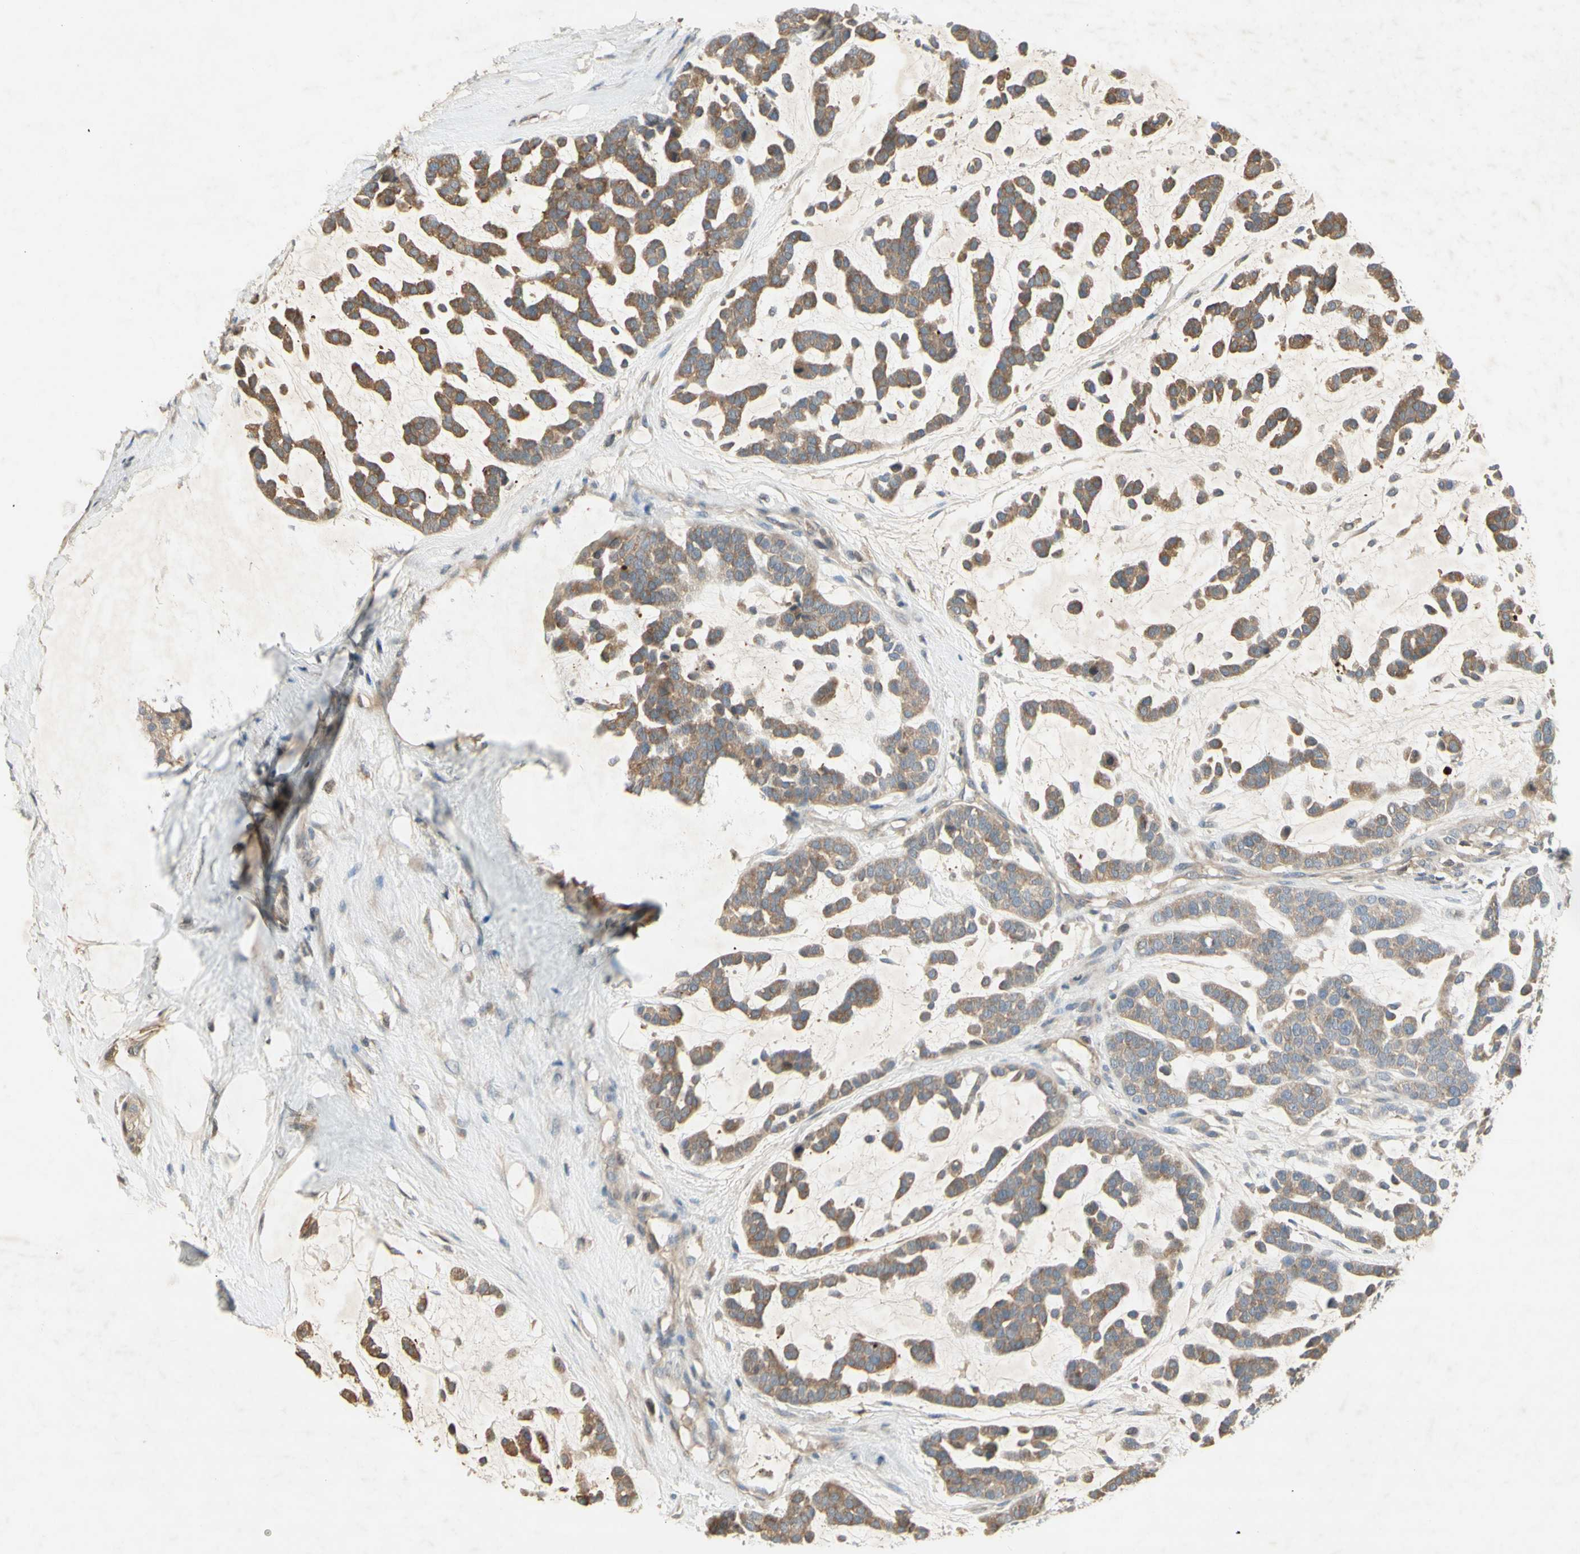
{"staining": {"intensity": "moderate", "quantity": ">75%", "location": "cytoplasmic/membranous"}, "tissue": "head and neck cancer", "cell_type": "Tumor cells", "image_type": "cancer", "snomed": [{"axis": "morphology", "description": "Adenocarcinoma, NOS"}, {"axis": "morphology", "description": "Adenoma, NOS"}, {"axis": "topography", "description": "Head-Neck"}], "caption": "Head and neck cancer (adenocarcinoma) stained for a protein (brown) exhibits moderate cytoplasmic/membranous positive staining in about >75% of tumor cells.", "gene": "NRG4", "patient": {"sex": "female", "age": 55}}